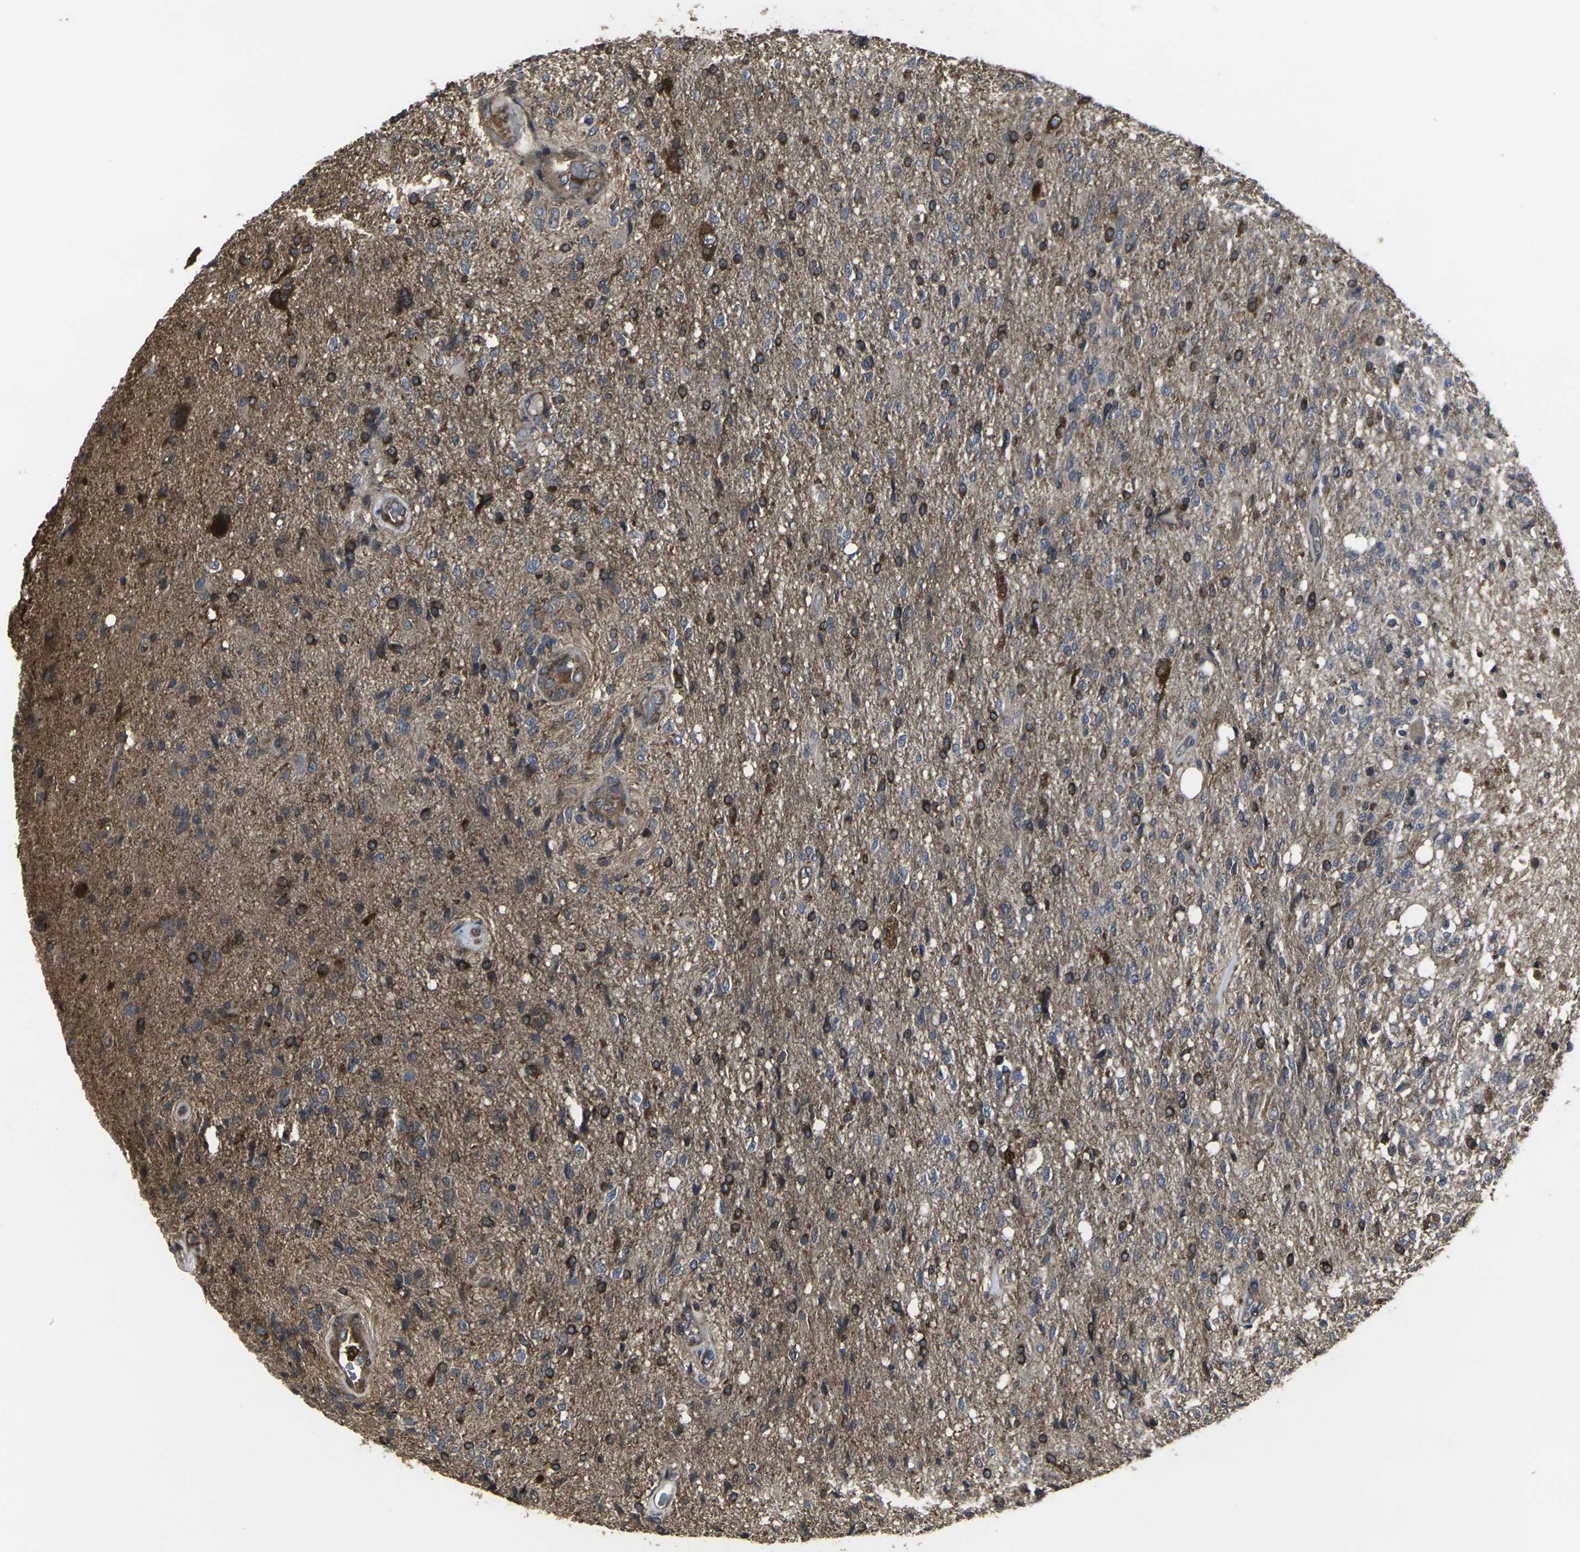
{"staining": {"intensity": "strong", "quantity": "25%-75%", "location": "cytoplasmic/membranous"}, "tissue": "glioma", "cell_type": "Tumor cells", "image_type": "cancer", "snomed": [{"axis": "morphology", "description": "Normal tissue, NOS"}, {"axis": "morphology", "description": "Glioma, malignant, High grade"}, {"axis": "topography", "description": "Cerebral cortex"}], "caption": "Tumor cells reveal high levels of strong cytoplasmic/membranous expression in about 25%-75% of cells in human high-grade glioma (malignant).", "gene": "PRKACB", "patient": {"sex": "male", "age": 77}}